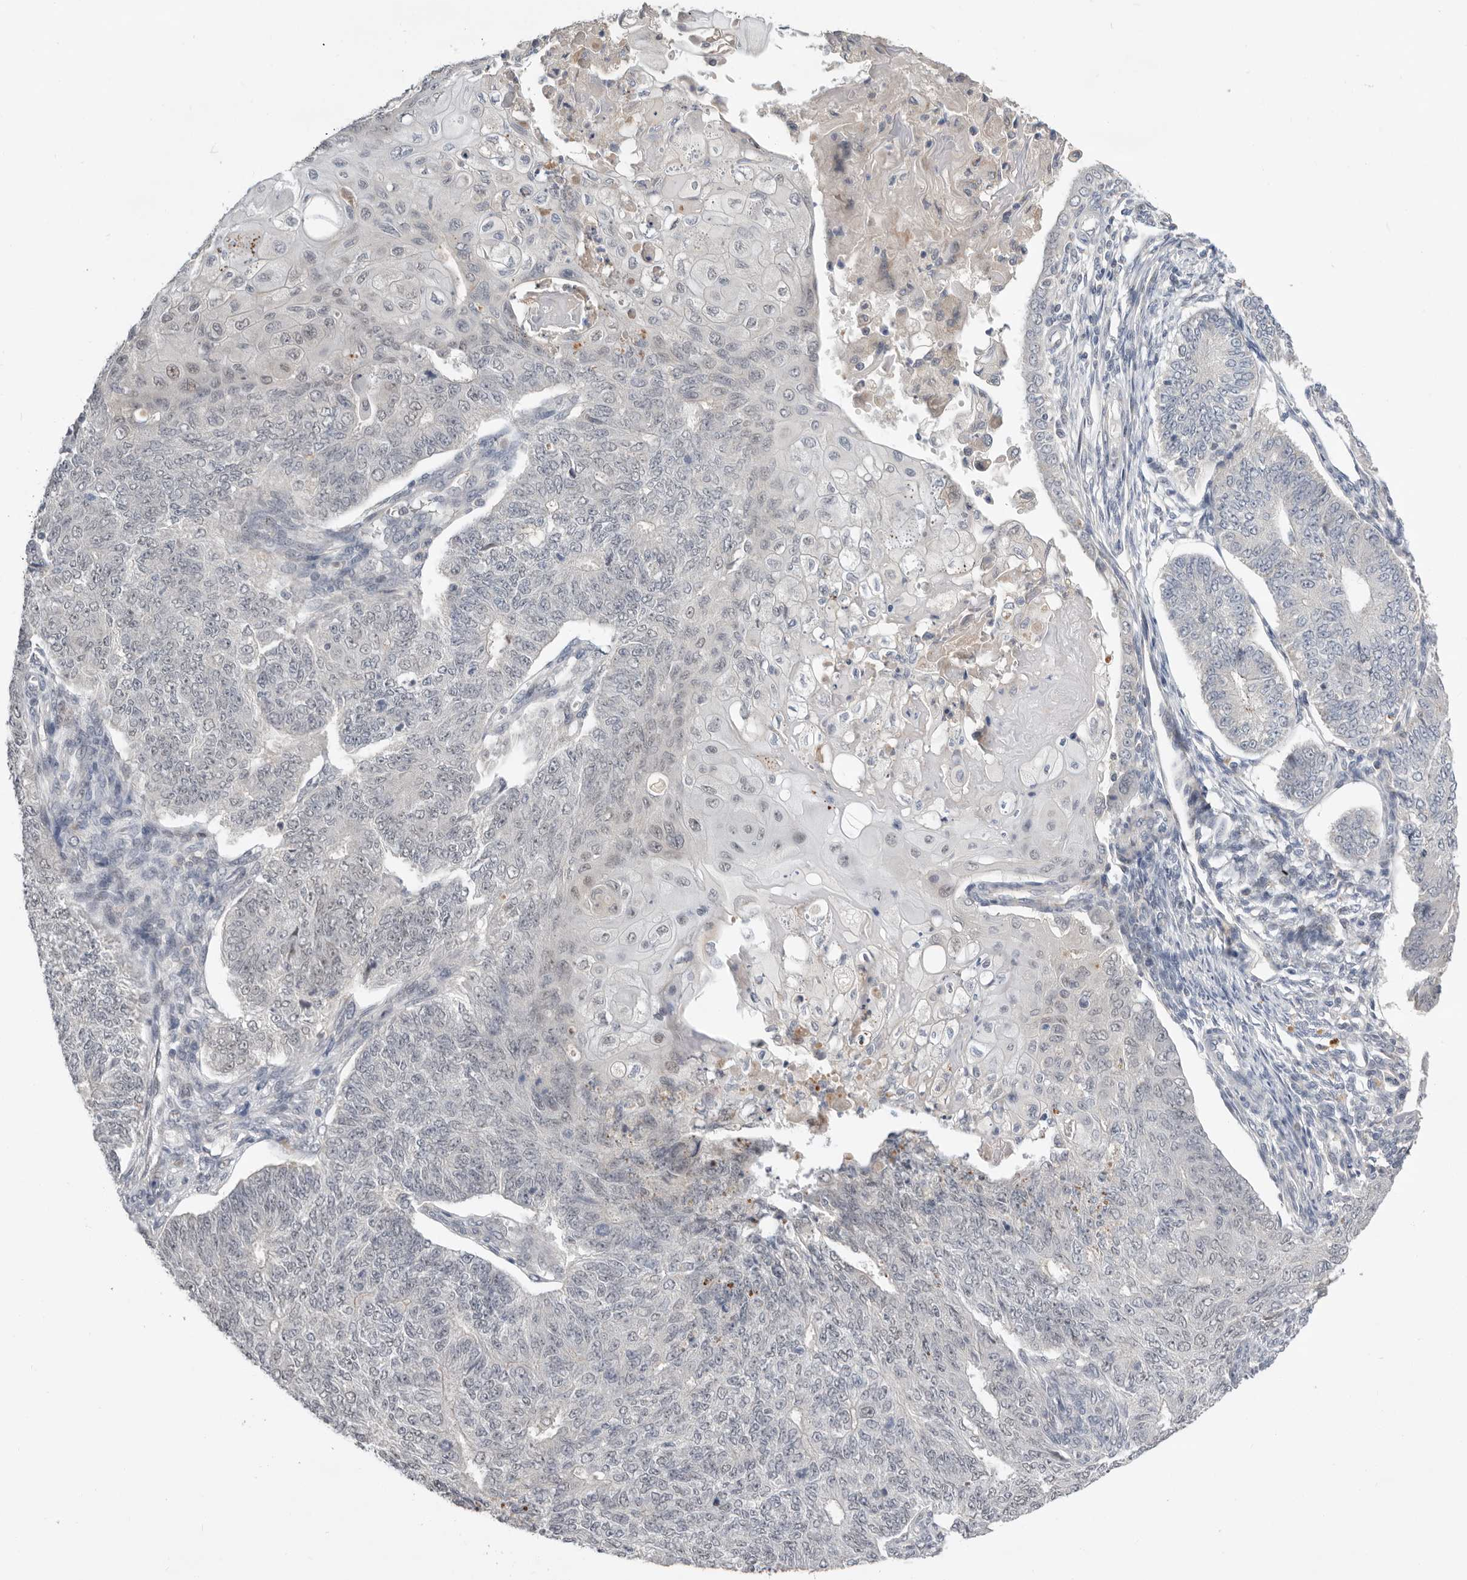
{"staining": {"intensity": "negative", "quantity": "none", "location": "none"}, "tissue": "endometrial cancer", "cell_type": "Tumor cells", "image_type": "cancer", "snomed": [{"axis": "morphology", "description": "Adenocarcinoma, NOS"}, {"axis": "topography", "description": "Endometrium"}], "caption": "A photomicrograph of human endometrial cancer is negative for staining in tumor cells.", "gene": "BRCA2", "patient": {"sex": "female", "age": 32}}